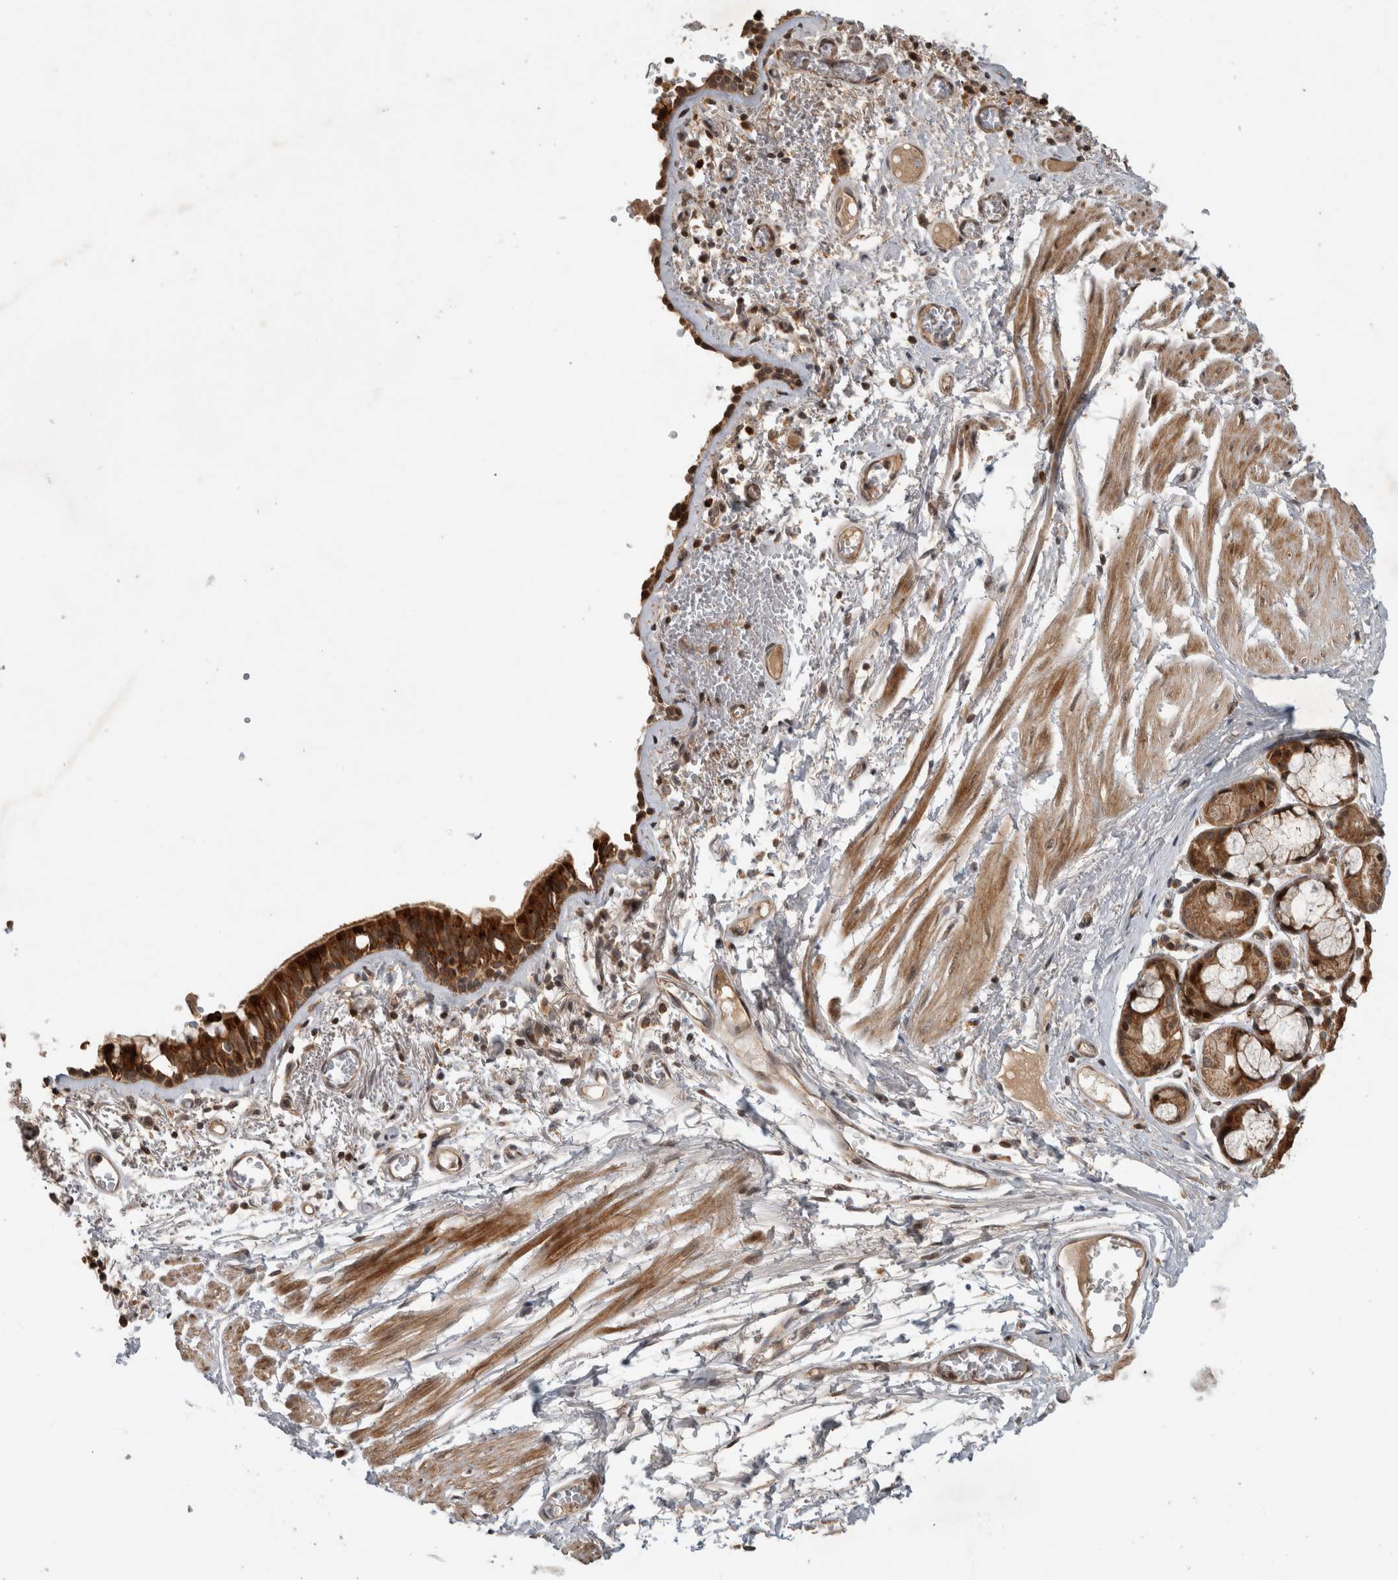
{"staining": {"intensity": "strong", "quantity": ">75%", "location": "cytoplasmic/membranous"}, "tissue": "bronchus", "cell_type": "Respiratory epithelial cells", "image_type": "normal", "snomed": [{"axis": "morphology", "description": "Normal tissue, NOS"}, {"axis": "topography", "description": "Bronchus"}, {"axis": "topography", "description": "Lung"}], "caption": "This micrograph demonstrates IHC staining of unremarkable bronchus, with high strong cytoplasmic/membranous positivity in approximately >75% of respiratory epithelial cells.", "gene": "PITPNC1", "patient": {"sex": "male", "age": 56}}